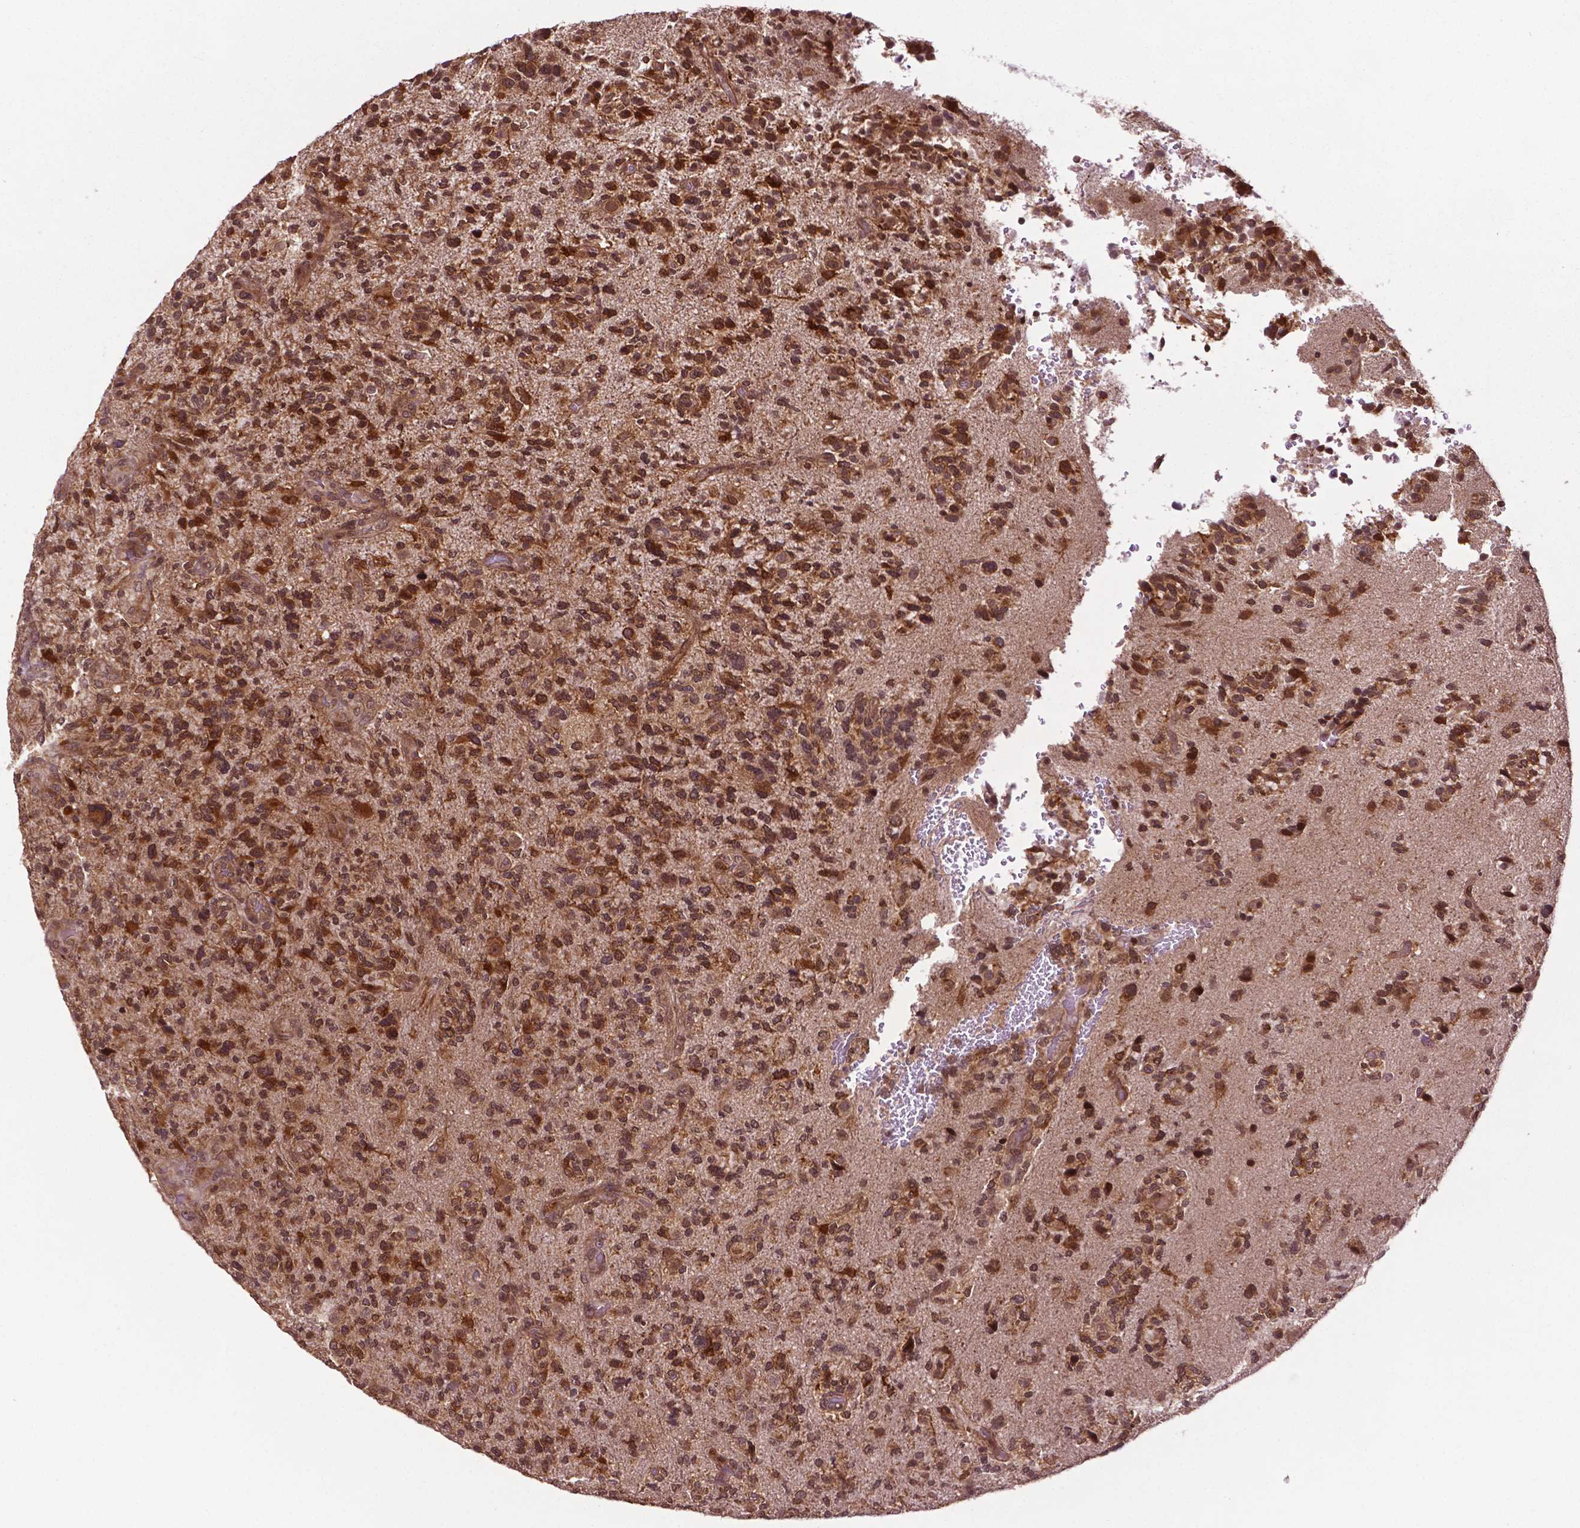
{"staining": {"intensity": "moderate", "quantity": ">75%", "location": "cytoplasmic/membranous,nuclear"}, "tissue": "glioma", "cell_type": "Tumor cells", "image_type": "cancer", "snomed": [{"axis": "morphology", "description": "Glioma, malignant, High grade"}, {"axis": "topography", "description": "Brain"}], "caption": "An IHC histopathology image of neoplastic tissue is shown. Protein staining in brown labels moderate cytoplasmic/membranous and nuclear positivity in malignant glioma (high-grade) within tumor cells.", "gene": "TMX2", "patient": {"sex": "female", "age": 71}}